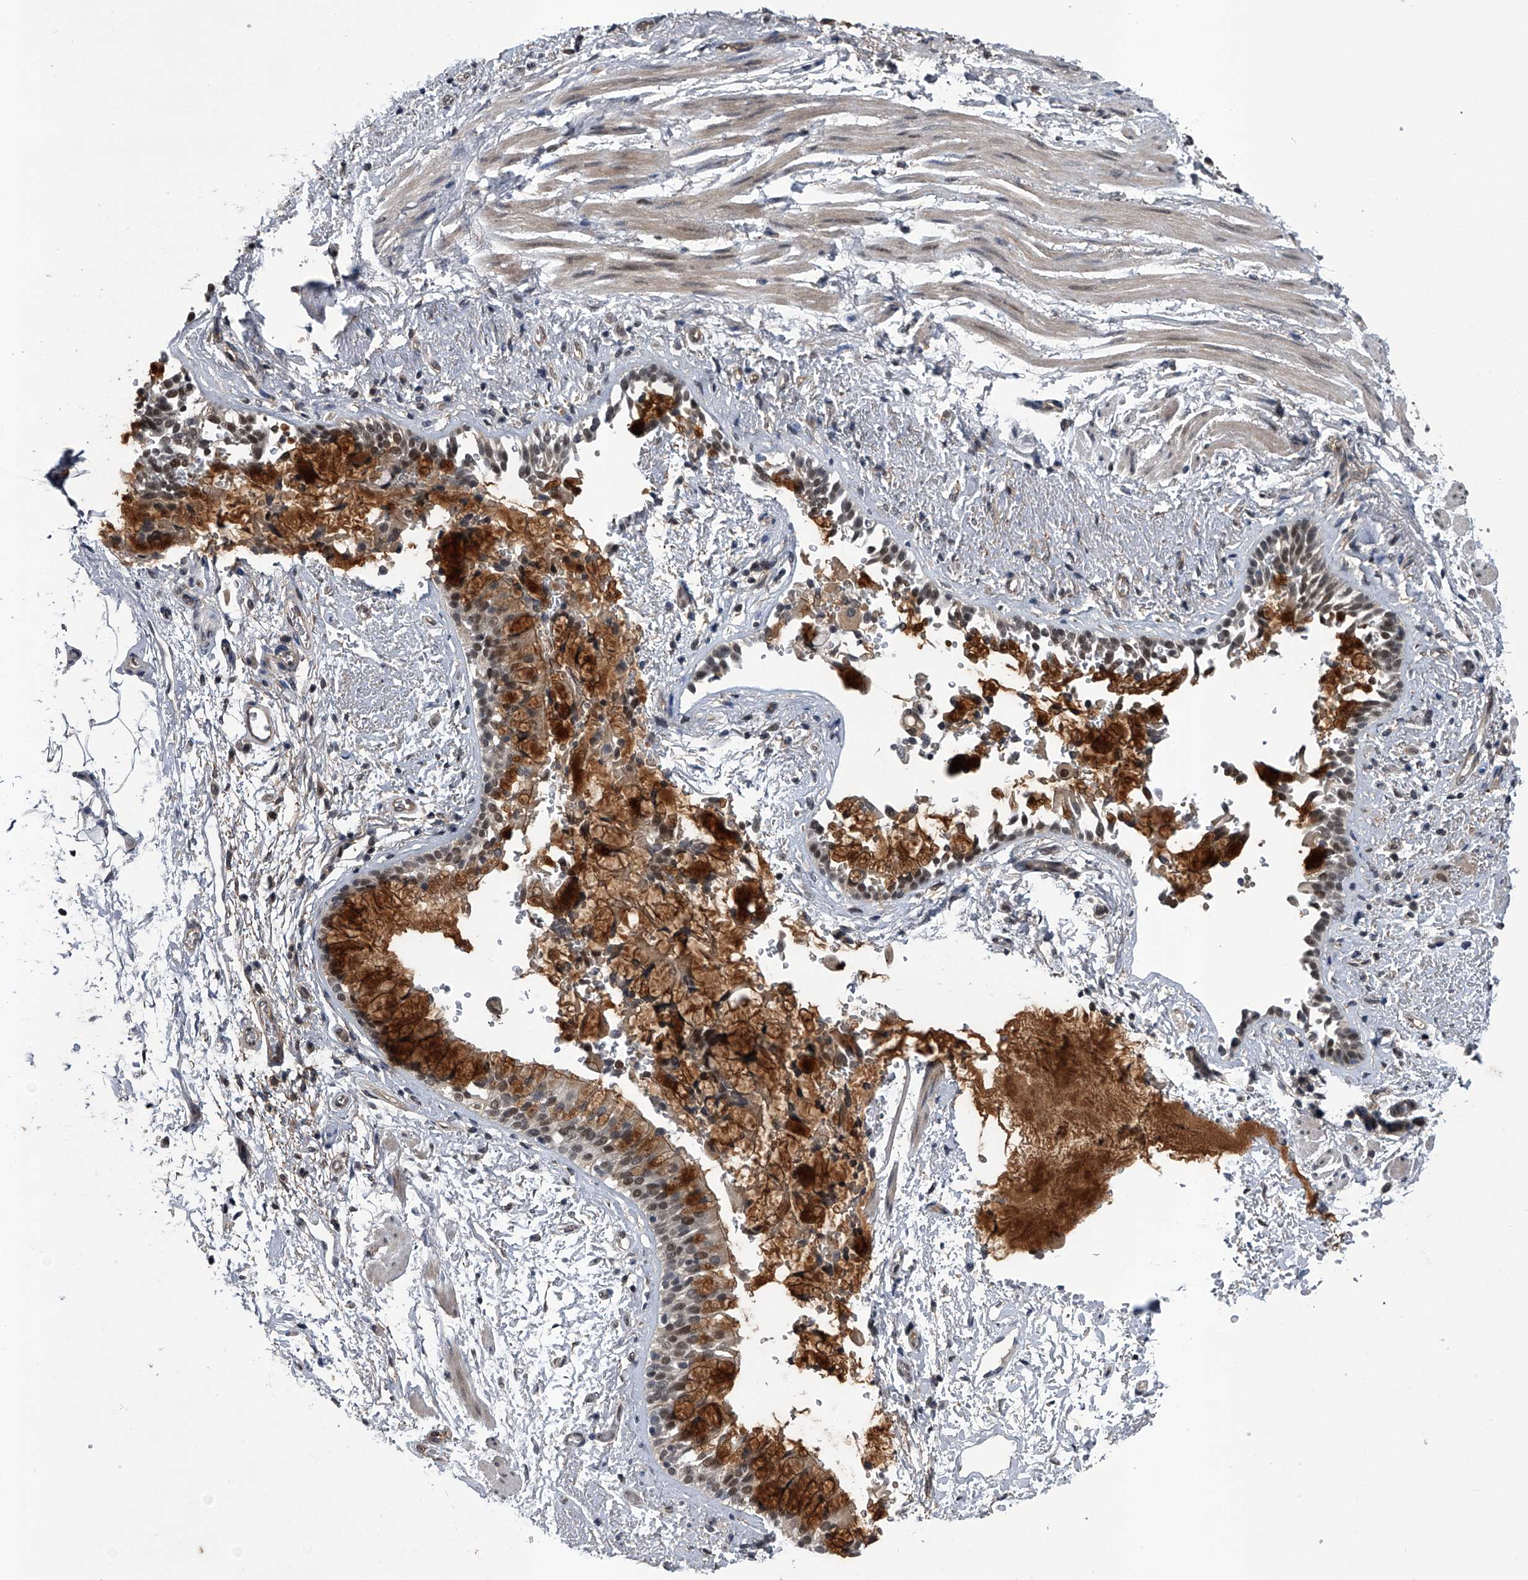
{"staining": {"intensity": "strong", "quantity": "25%-75%", "location": "cytoplasmic/membranous"}, "tissue": "bronchus", "cell_type": "Respiratory epithelial cells", "image_type": "normal", "snomed": [{"axis": "morphology", "description": "Normal tissue, NOS"}, {"axis": "morphology", "description": "Inflammation, NOS"}, {"axis": "topography", "description": "Cartilage tissue"}, {"axis": "topography", "description": "Bronchus"}, {"axis": "topography", "description": "Lung"}], "caption": "About 25%-75% of respiratory epithelial cells in unremarkable human bronchus reveal strong cytoplasmic/membranous protein positivity as visualized by brown immunohistochemical staining.", "gene": "SLC12A8", "patient": {"sex": "female", "age": 64}}